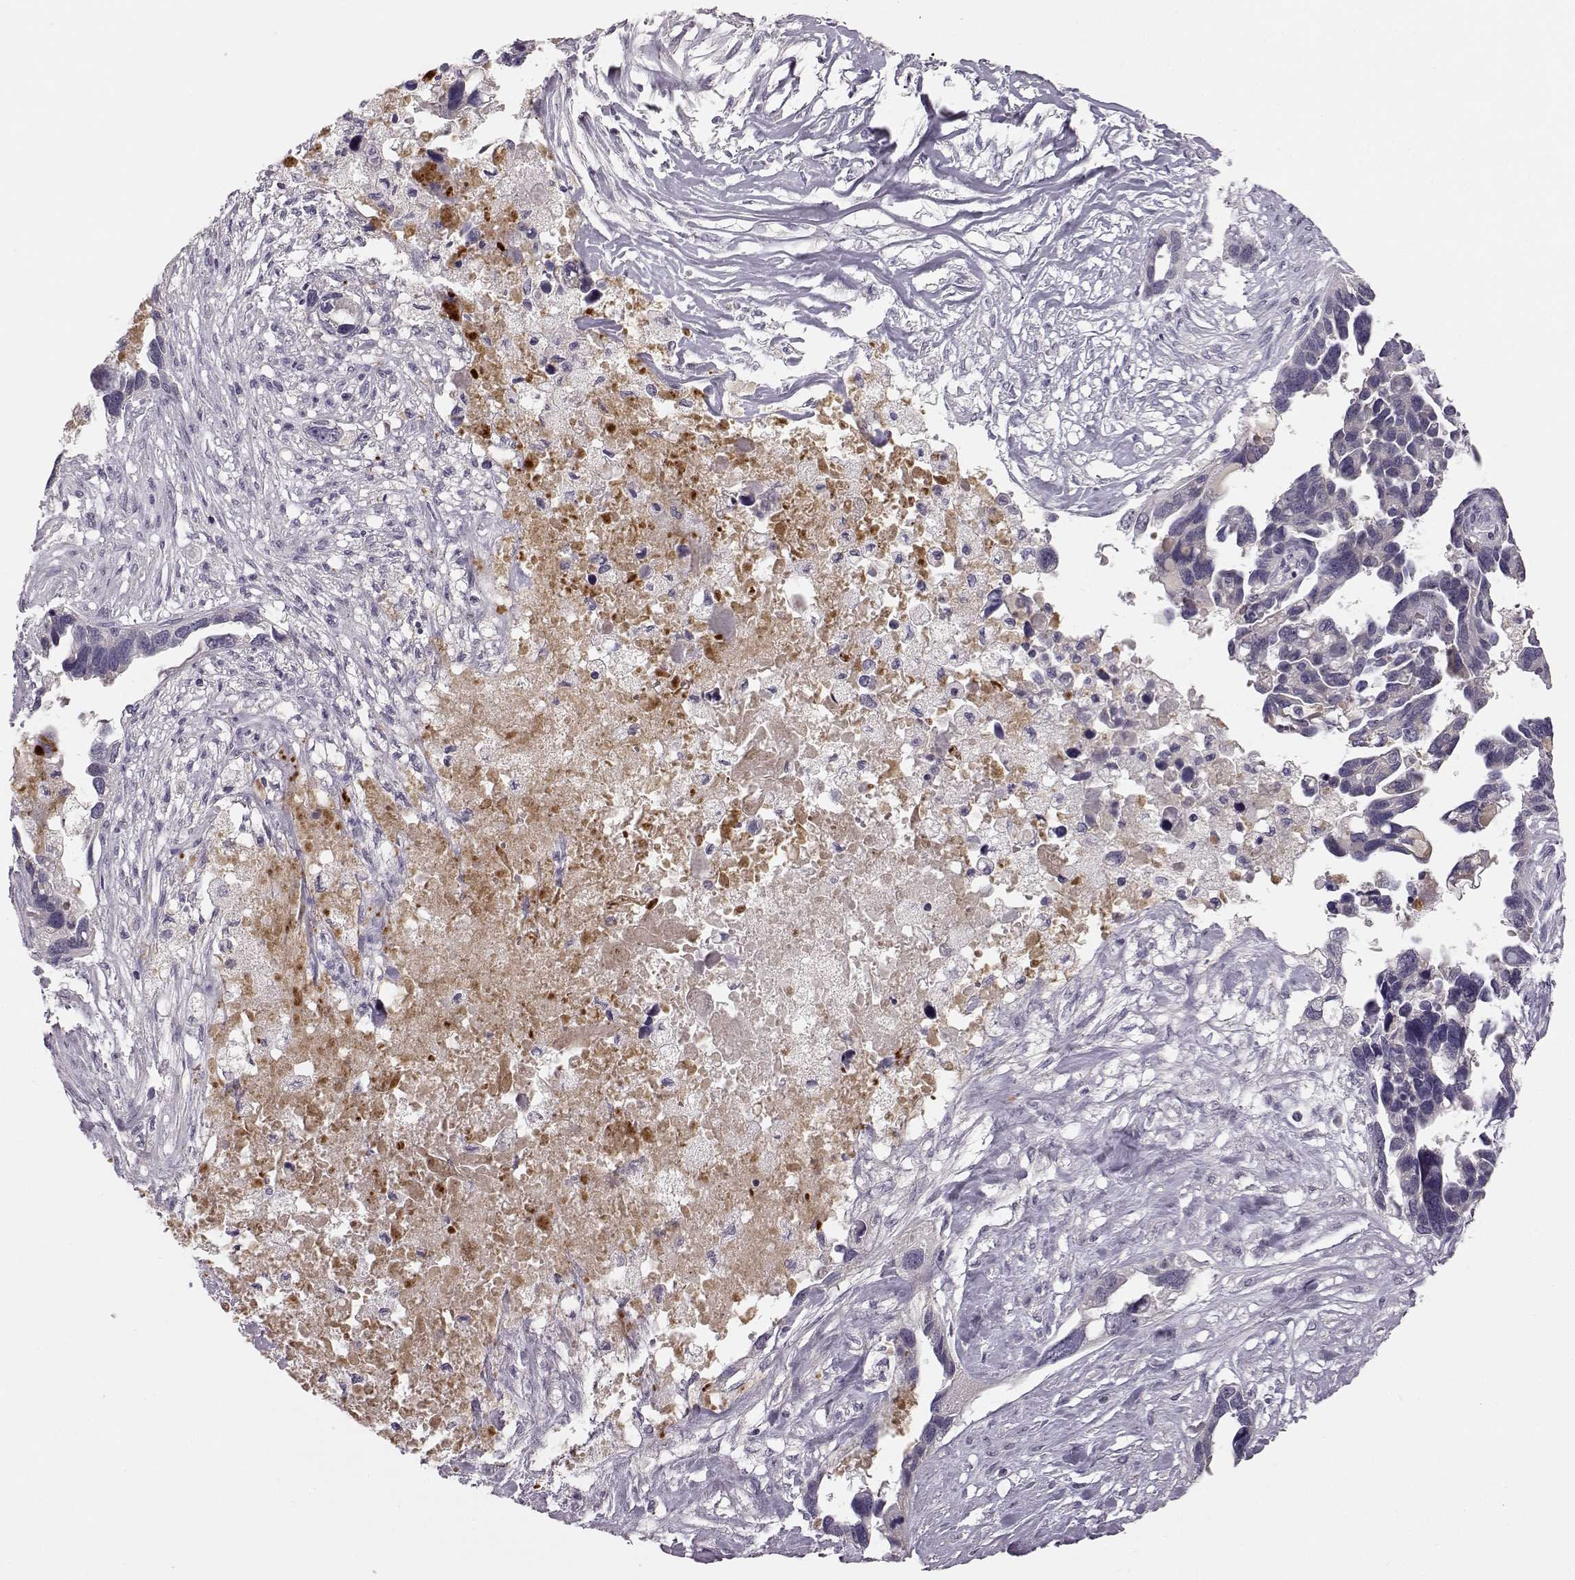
{"staining": {"intensity": "negative", "quantity": "none", "location": "none"}, "tissue": "ovarian cancer", "cell_type": "Tumor cells", "image_type": "cancer", "snomed": [{"axis": "morphology", "description": "Cystadenocarcinoma, serous, NOS"}, {"axis": "topography", "description": "Ovary"}], "caption": "Immunohistochemical staining of ovarian cancer (serous cystadenocarcinoma) displays no significant positivity in tumor cells.", "gene": "BFSP2", "patient": {"sex": "female", "age": 54}}